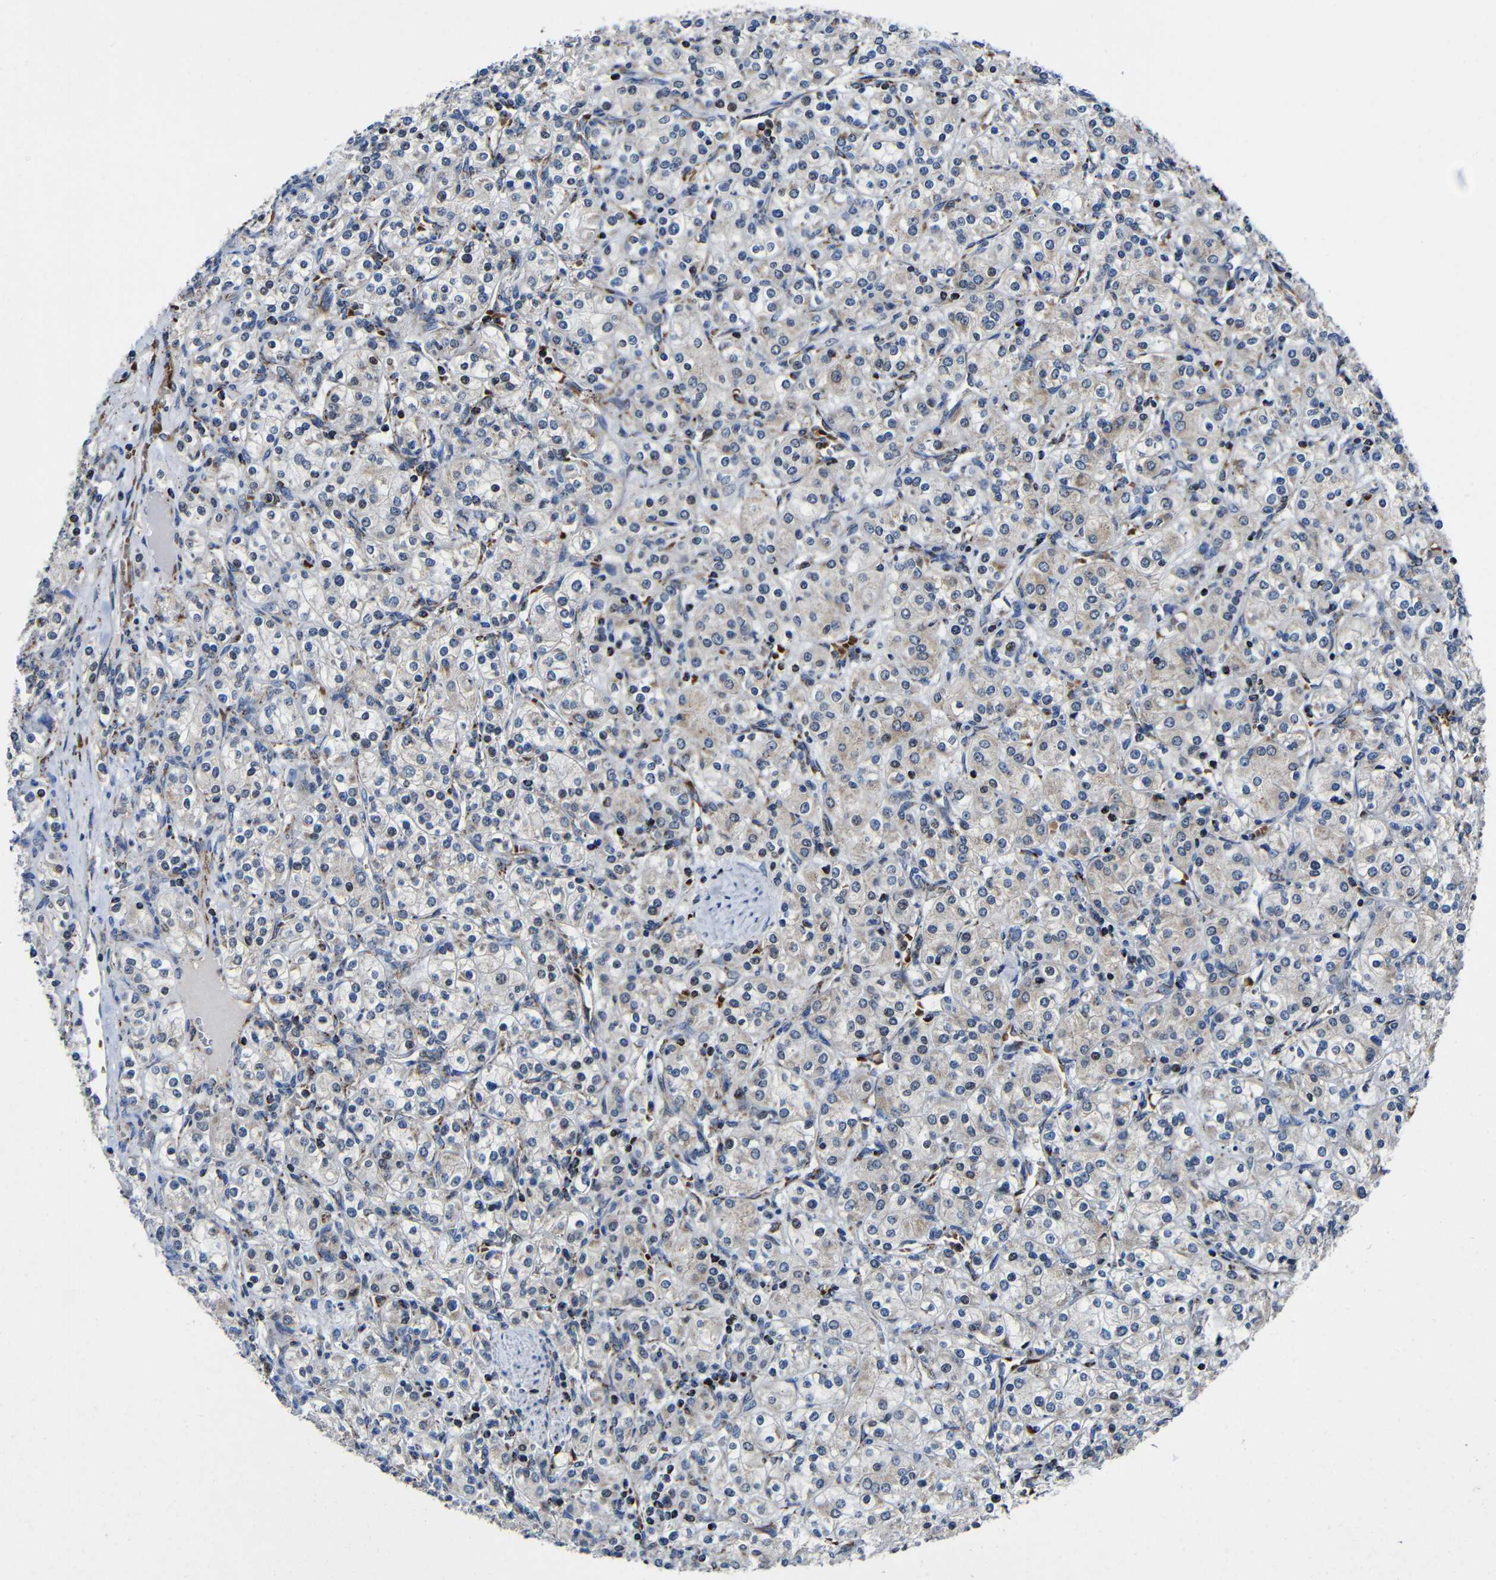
{"staining": {"intensity": "weak", "quantity": "<25%", "location": "cytoplasmic/membranous"}, "tissue": "renal cancer", "cell_type": "Tumor cells", "image_type": "cancer", "snomed": [{"axis": "morphology", "description": "Adenocarcinoma, NOS"}, {"axis": "topography", "description": "Kidney"}], "caption": "Tumor cells show no significant protein staining in adenocarcinoma (renal).", "gene": "CA5B", "patient": {"sex": "male", "age": 77}}